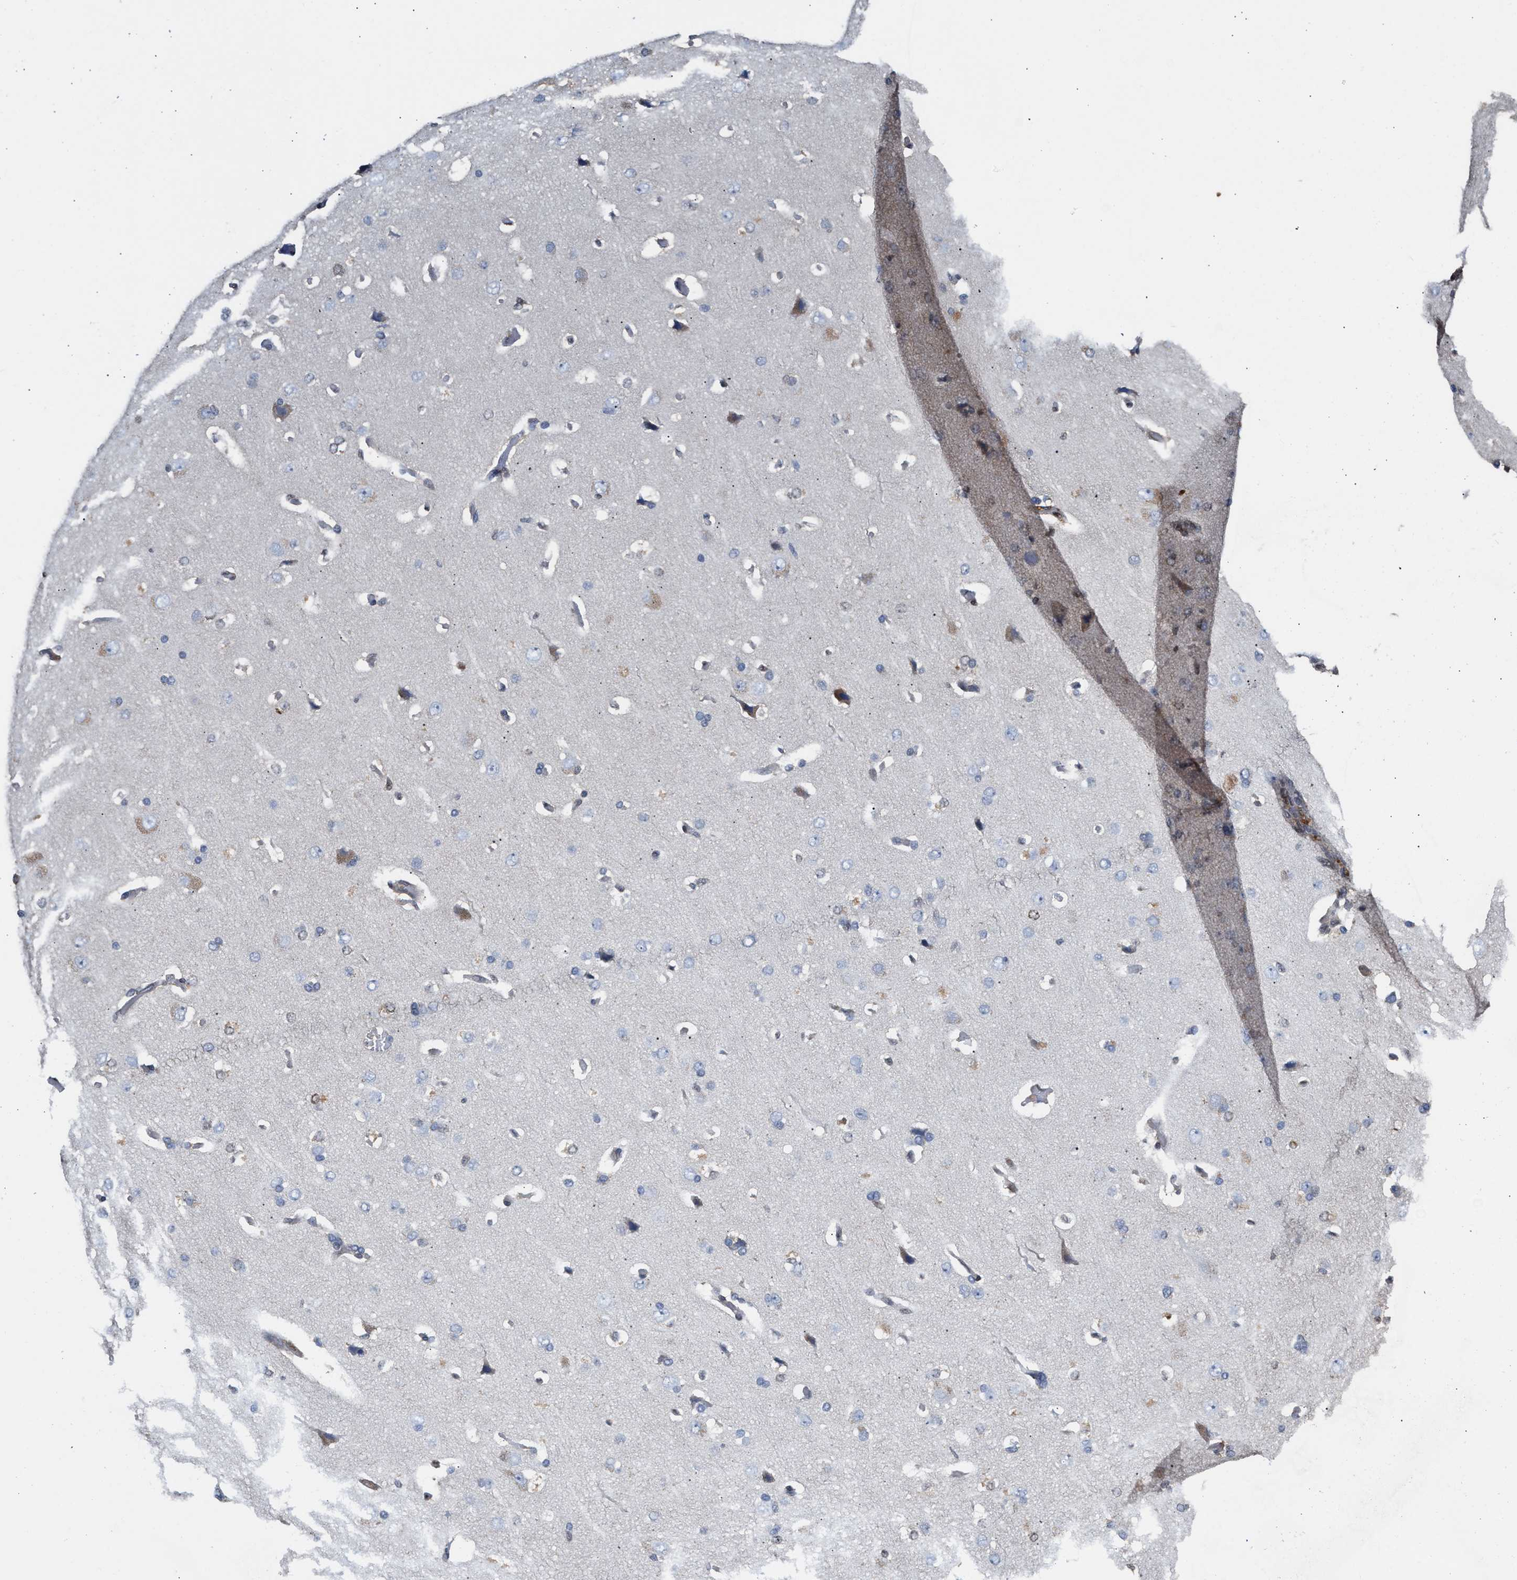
{"staining": {"intensity": "negative", "quantity": "none", "location": "none"}, "tissue": "cerebral cortex", "cell_type": "Endothelial cells", "image_type": "normal", "snomed": [{"axis": "morphology", "description": "Normal tissue, NOS"}, {"axis": "topography", "description": "Cerebral cortex"}], "caption": "Immunohistochemical staining of benign human cerebral cortex reveals no significant staining in endothelial cells.", "gene": "TP53I3", "patient": {"sex": "male", "age": 62}}